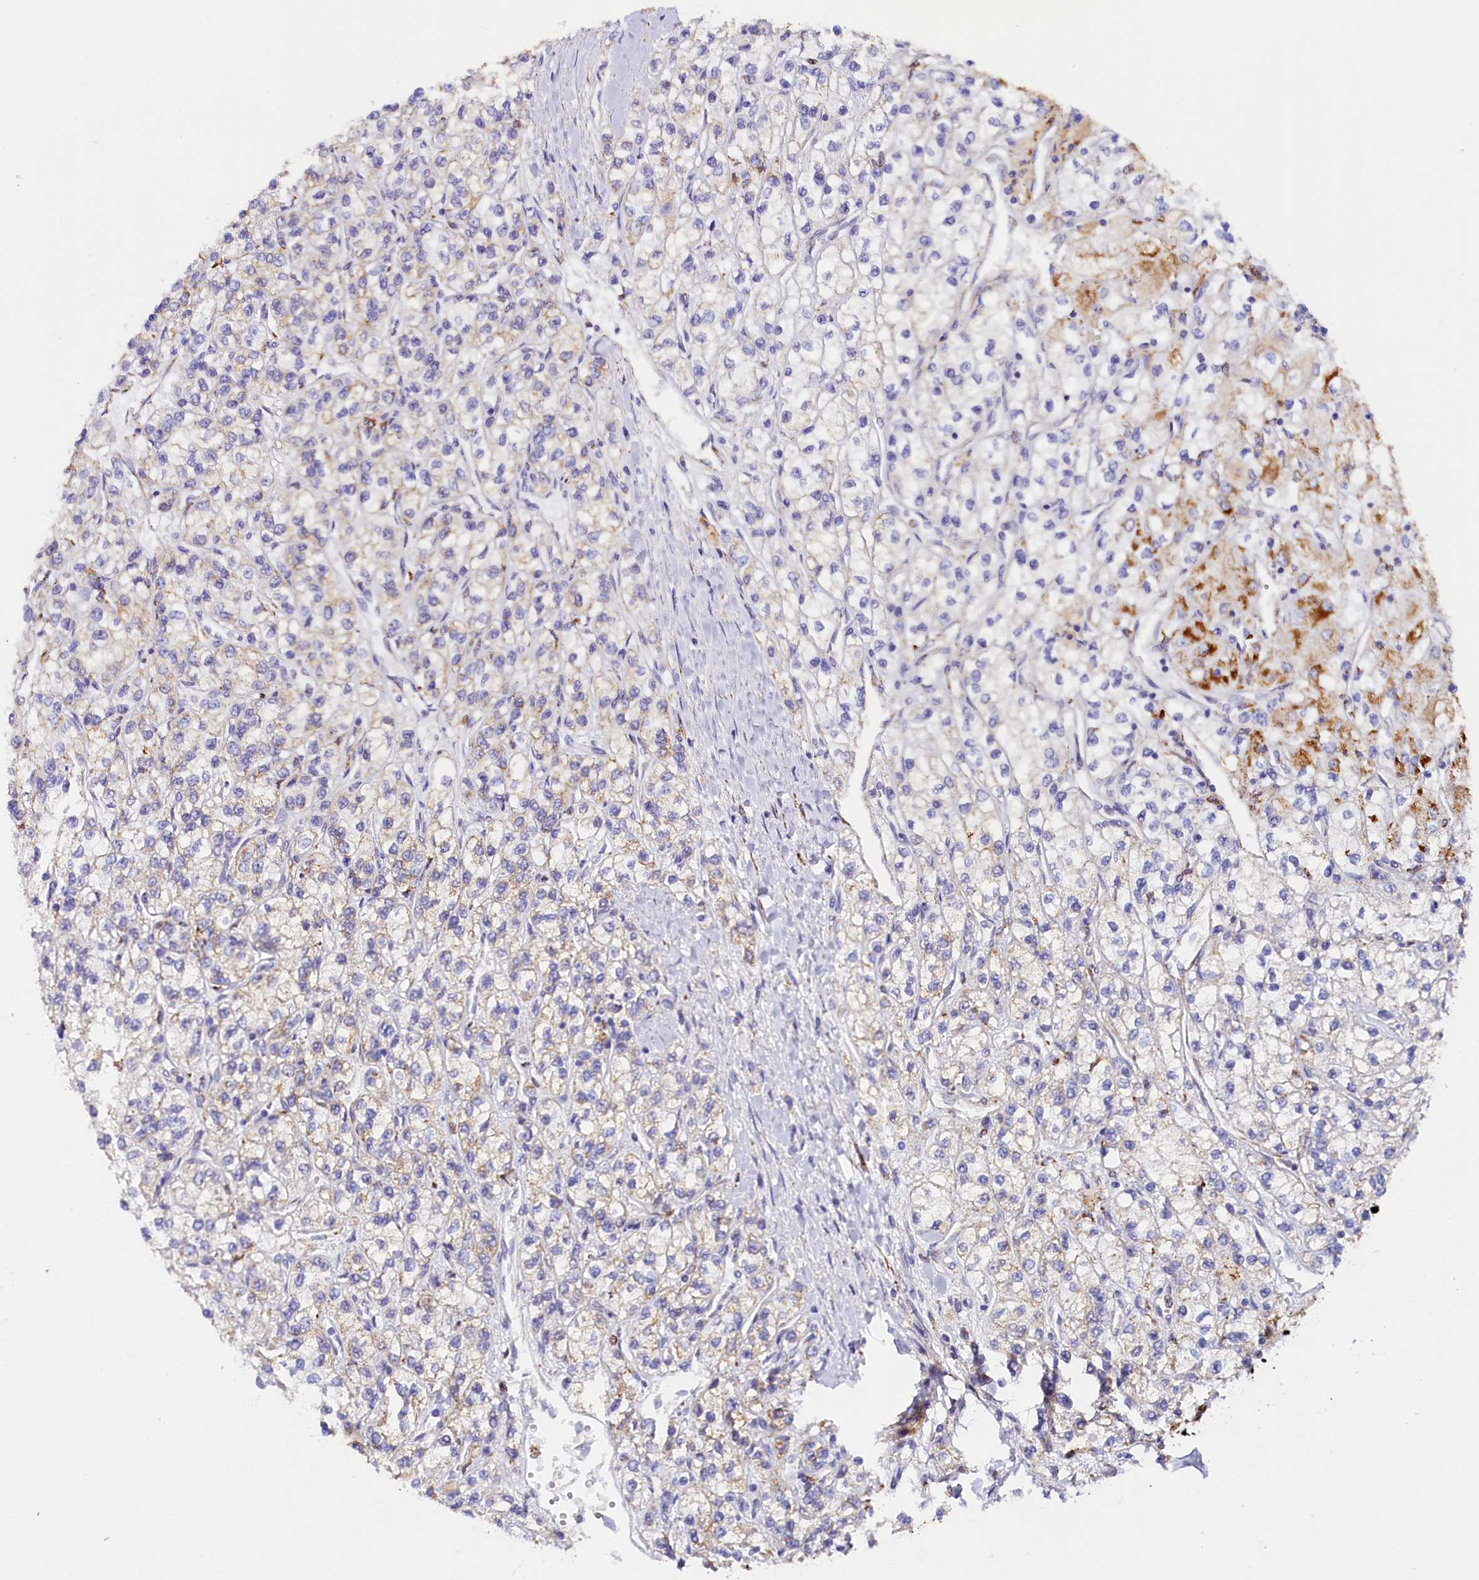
{"staining": {"intensity": "strong", "quantity": "<25%", "location": "cytoplasmic/membranous"}, "tissue": "renal cancer", "cell_type": "Tumor cells", "image_type": "cancer", "snomed": [{"axis": "morphology", "description": "Adenocarcinoma, NOS"}, {"axis": "topography", "description": "Kidney"}], "caption": "Protein expression analysis of adenocarcinoma (renal) shows strong cytoplasmic/membranous positivity in about <25% of tumor cells. (DAB IHC with brightfield microscopy, high magnification).", "gene": "AKTIP", "patient": {"sex": "male", "age": 80}}